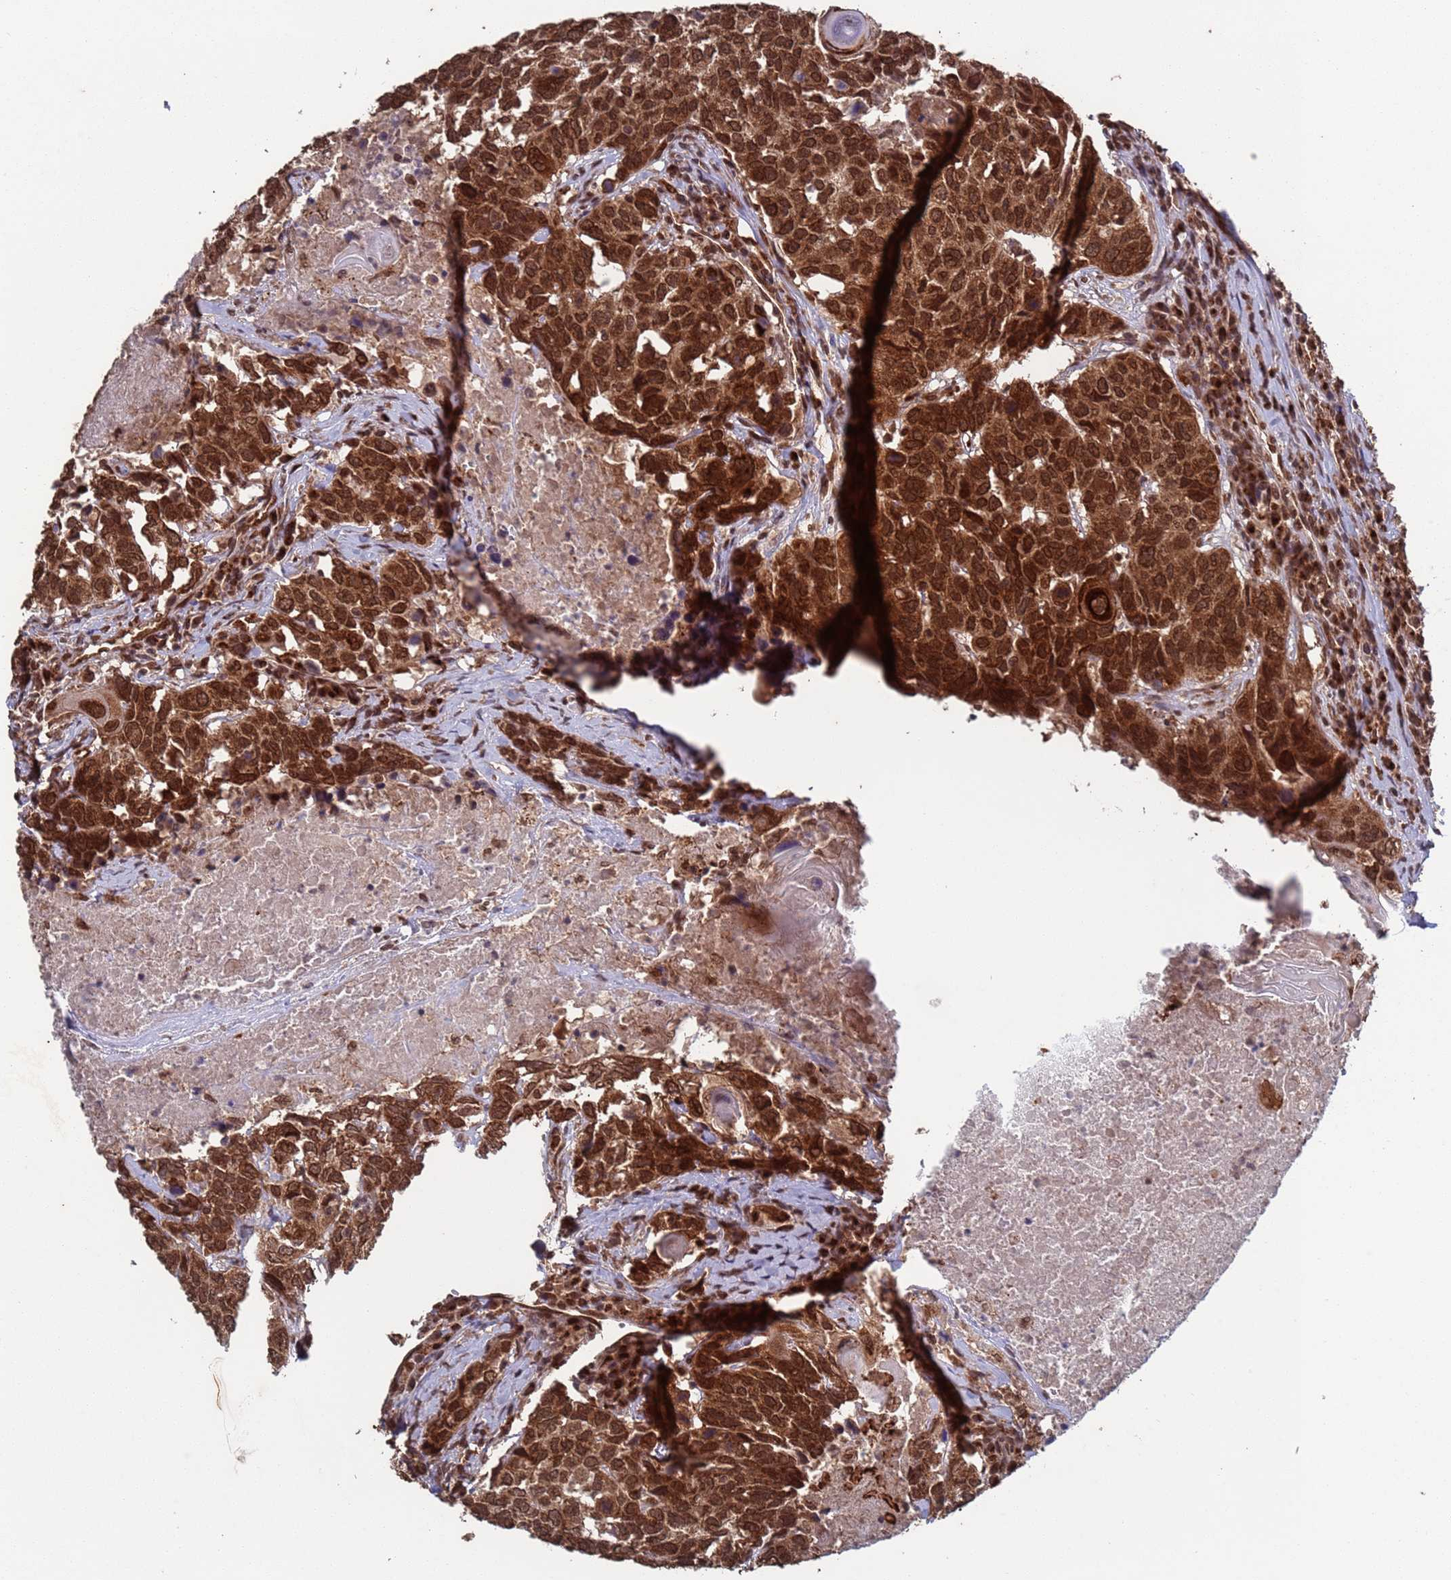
{"staining": {"intensity": "strong", "quantity": ">75%", "location": "cytoplasmic/membranous,nuclear"}, "tissue": "head and neck cancer", "cell_type": "Tumor cells", "image_type": "cancer", "snomed": [{"axis": "morphology", "description": "Squamous cell carcinoma, NOS"}, {"axis": "topography", "description": "Head-Neck"}], "caption": "Tumor cells show high levels of strong cytoplasmic/membranous and nuclear positivity in about >75% of cells in human head and neck cancer (squamous cell carcinoma).", "gene": "FUBP3", "patient": {"sex": "male", "age": 66}}